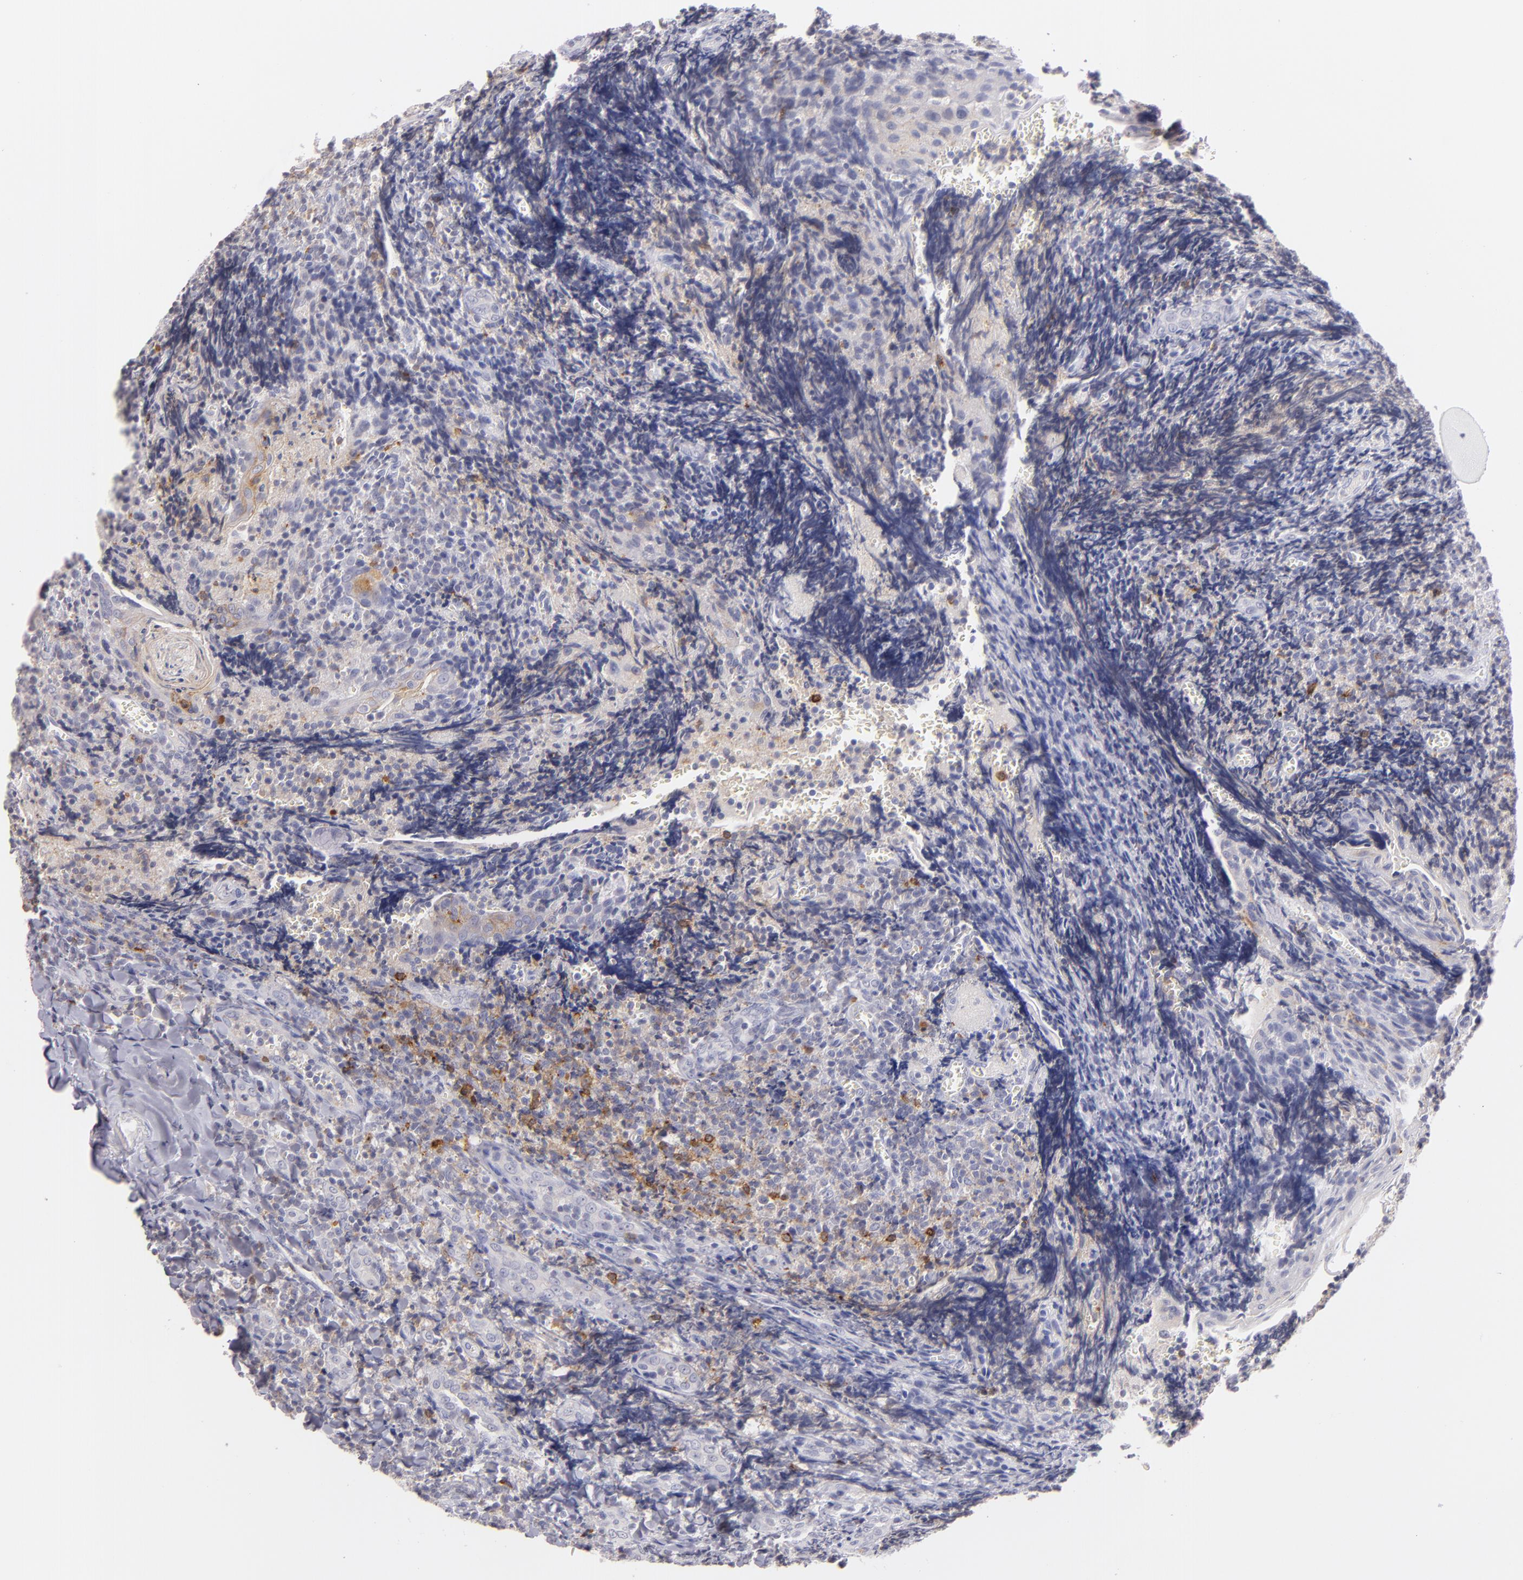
{"staining": {"intensity": "strong", "quantity": "<25%", "location": "cytoplasmic/membranous"}, "tissue": "tonsil", "cell_type": "Germinal center cells", "image_type": "normal", "snomed": [{"axis": "morphology", "description": "Normal tissue, NOS"}, {"axis": "topography", "description": "Tonsil"}], "caption": "The histopathology image demonstrates staining of normal tonsil, revealing strong cytoplasmic/membranous protein expression (brown color) within germinal center cells.", "gene": "IL2RA", "patient": {"sex": "male", "age": 20}}